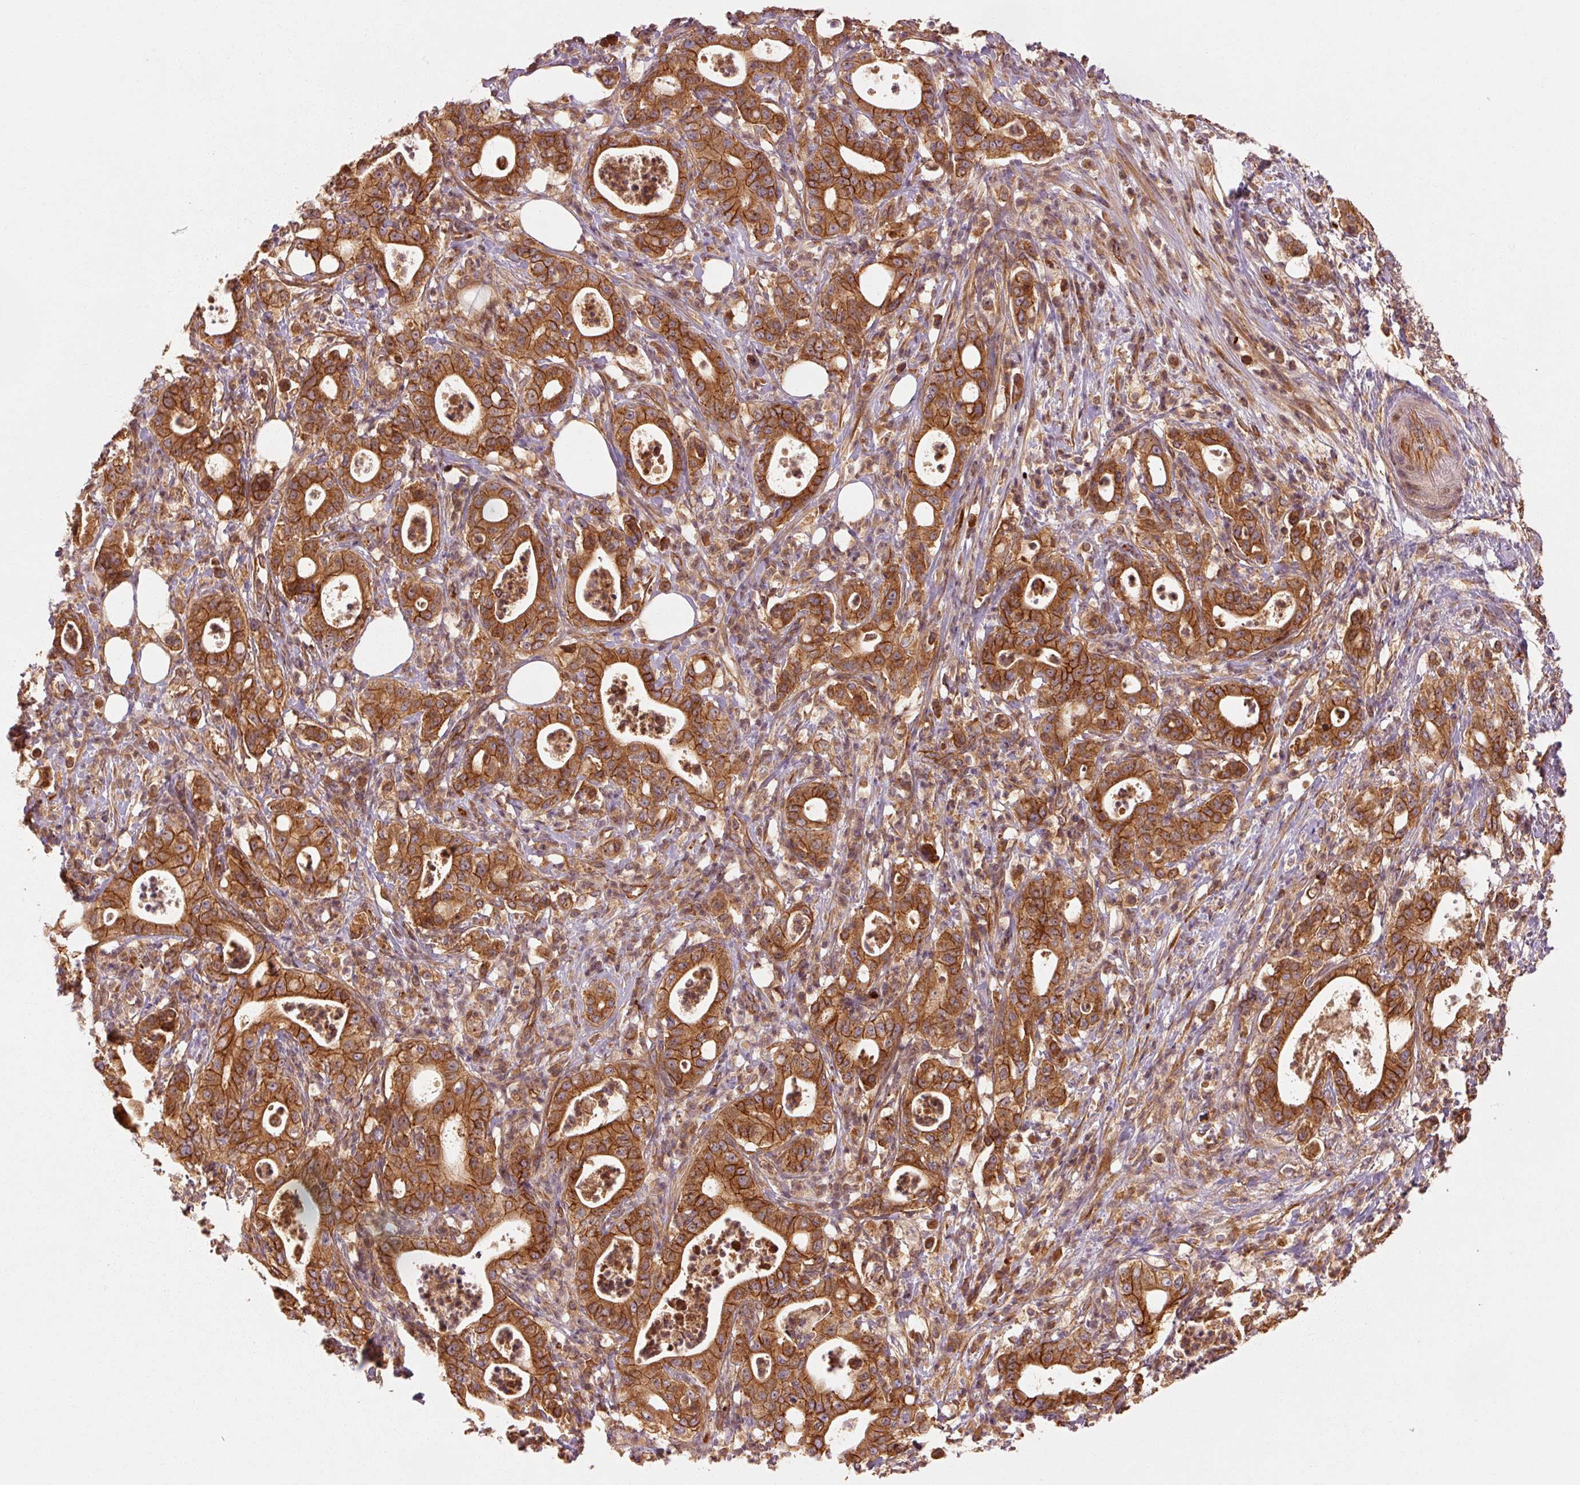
{"staining": {"intensity": "strong", "quantity": ">75%", "location": "cytoplasmic/membranous"}, "tissue": "pancreatic cancer", "cell_type": "Tumor cells", "image_type": "cancer", "snomed": [{"axis": "morphology", "description": "Adenocarcinoma, NOS"}, {"axis": "topography", "description": "Pancreas"}], "caption": "Pancreatic adenocarcinoma tissue exhibits strong cytoplasmic/membranous staining in about >75% of tumor cells", "gene": "CTNNA1", "patient": {"sex": "male", "age": 71}}